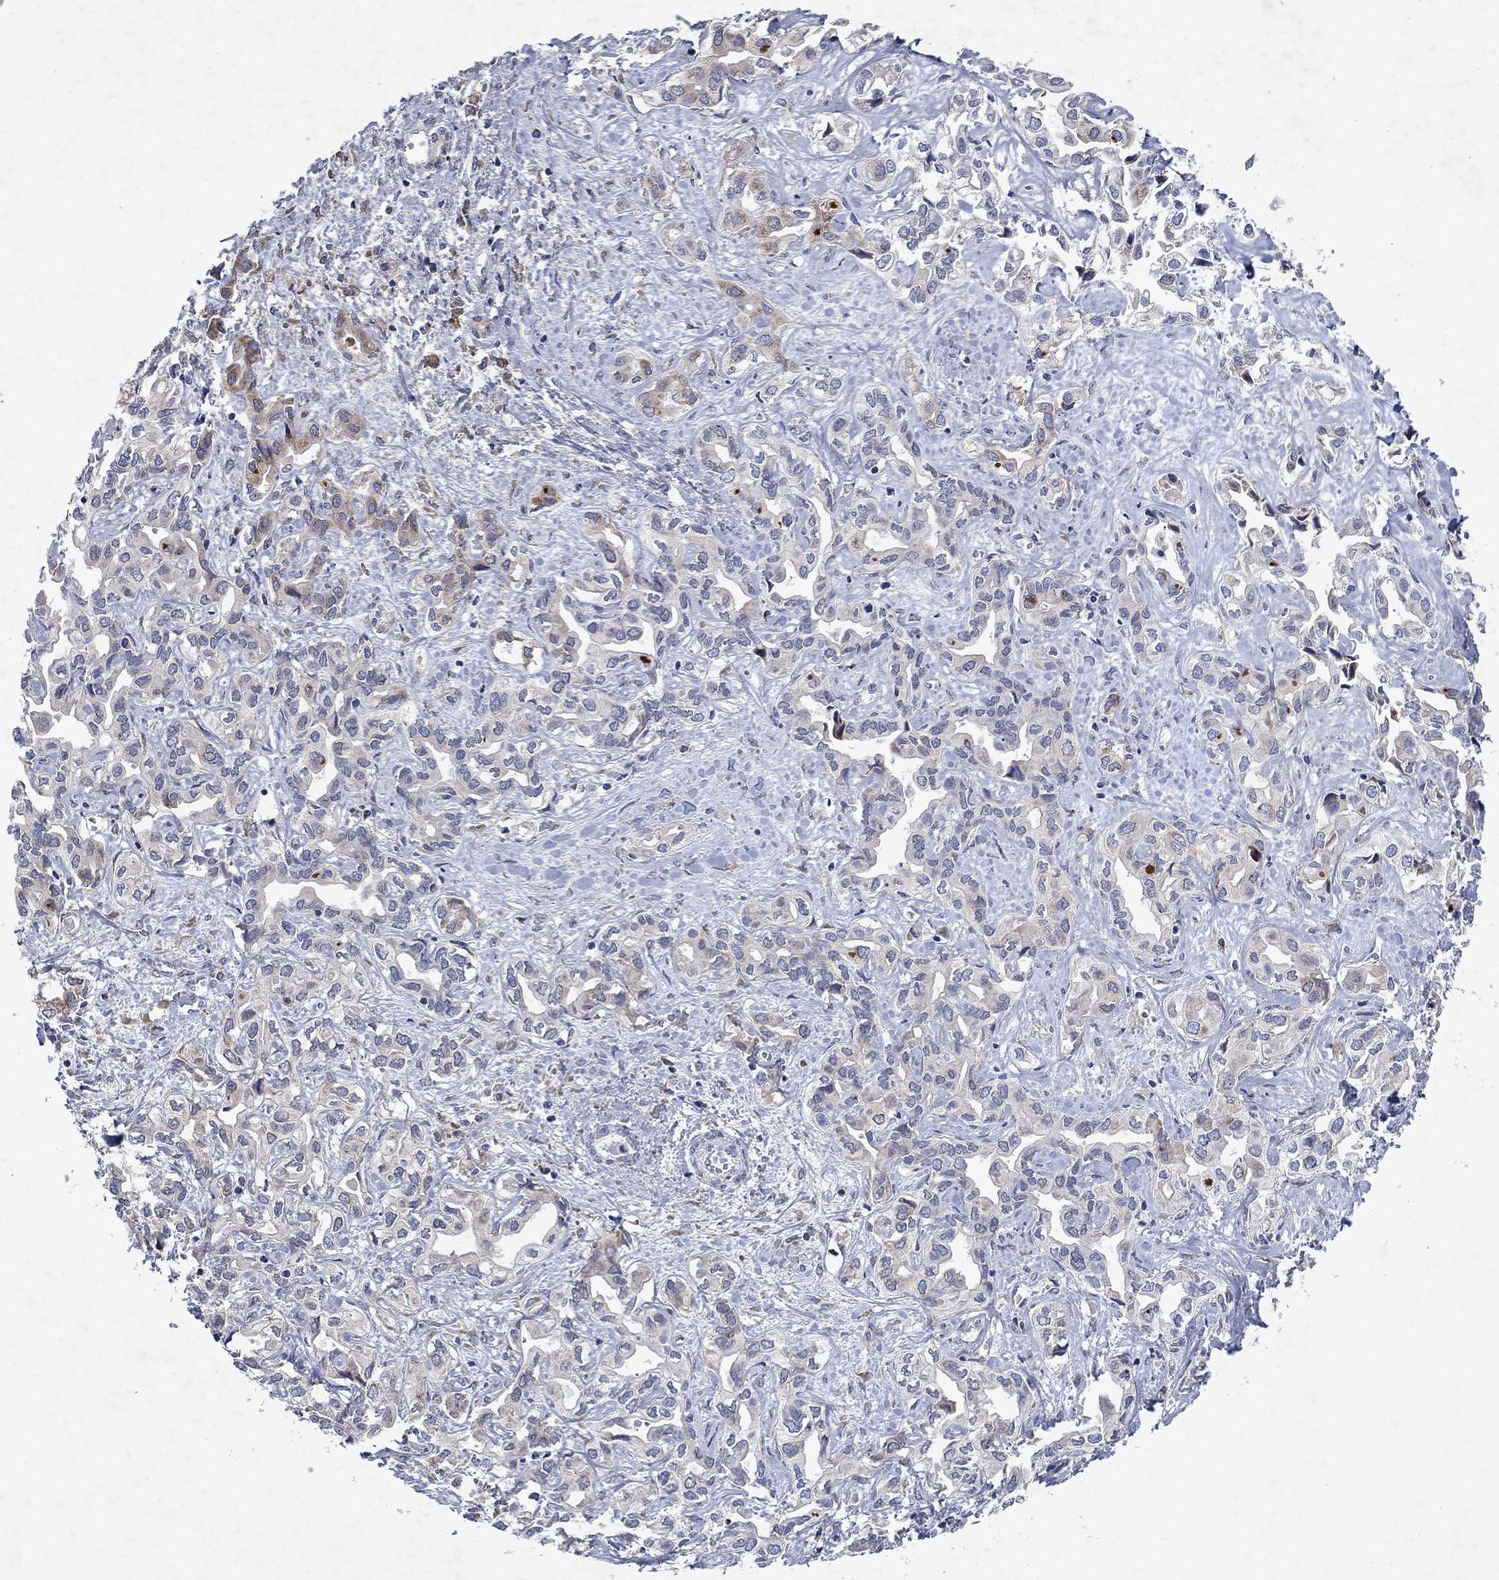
{"staining": {"intensity": "negative", "quantity": "none", "location": "none"}, "tissue": "liver cancer", "cell_type": "Tumor cells", "image_type": "cancer", "snomed": [{"axis": "morphology", "description": "Cholangiocarcinoma"}, {"axis": "topography", "description": "Liver"}], "caption": "High magnification brightfield microscopy of liver cholangiocarcinoma stained with DAB (brown) and counterstained with hematoxylin (blue): tumor cells show no significant positivity.", "gene": "TMEM97", "patient": {"sex": "female", "age": 64}}